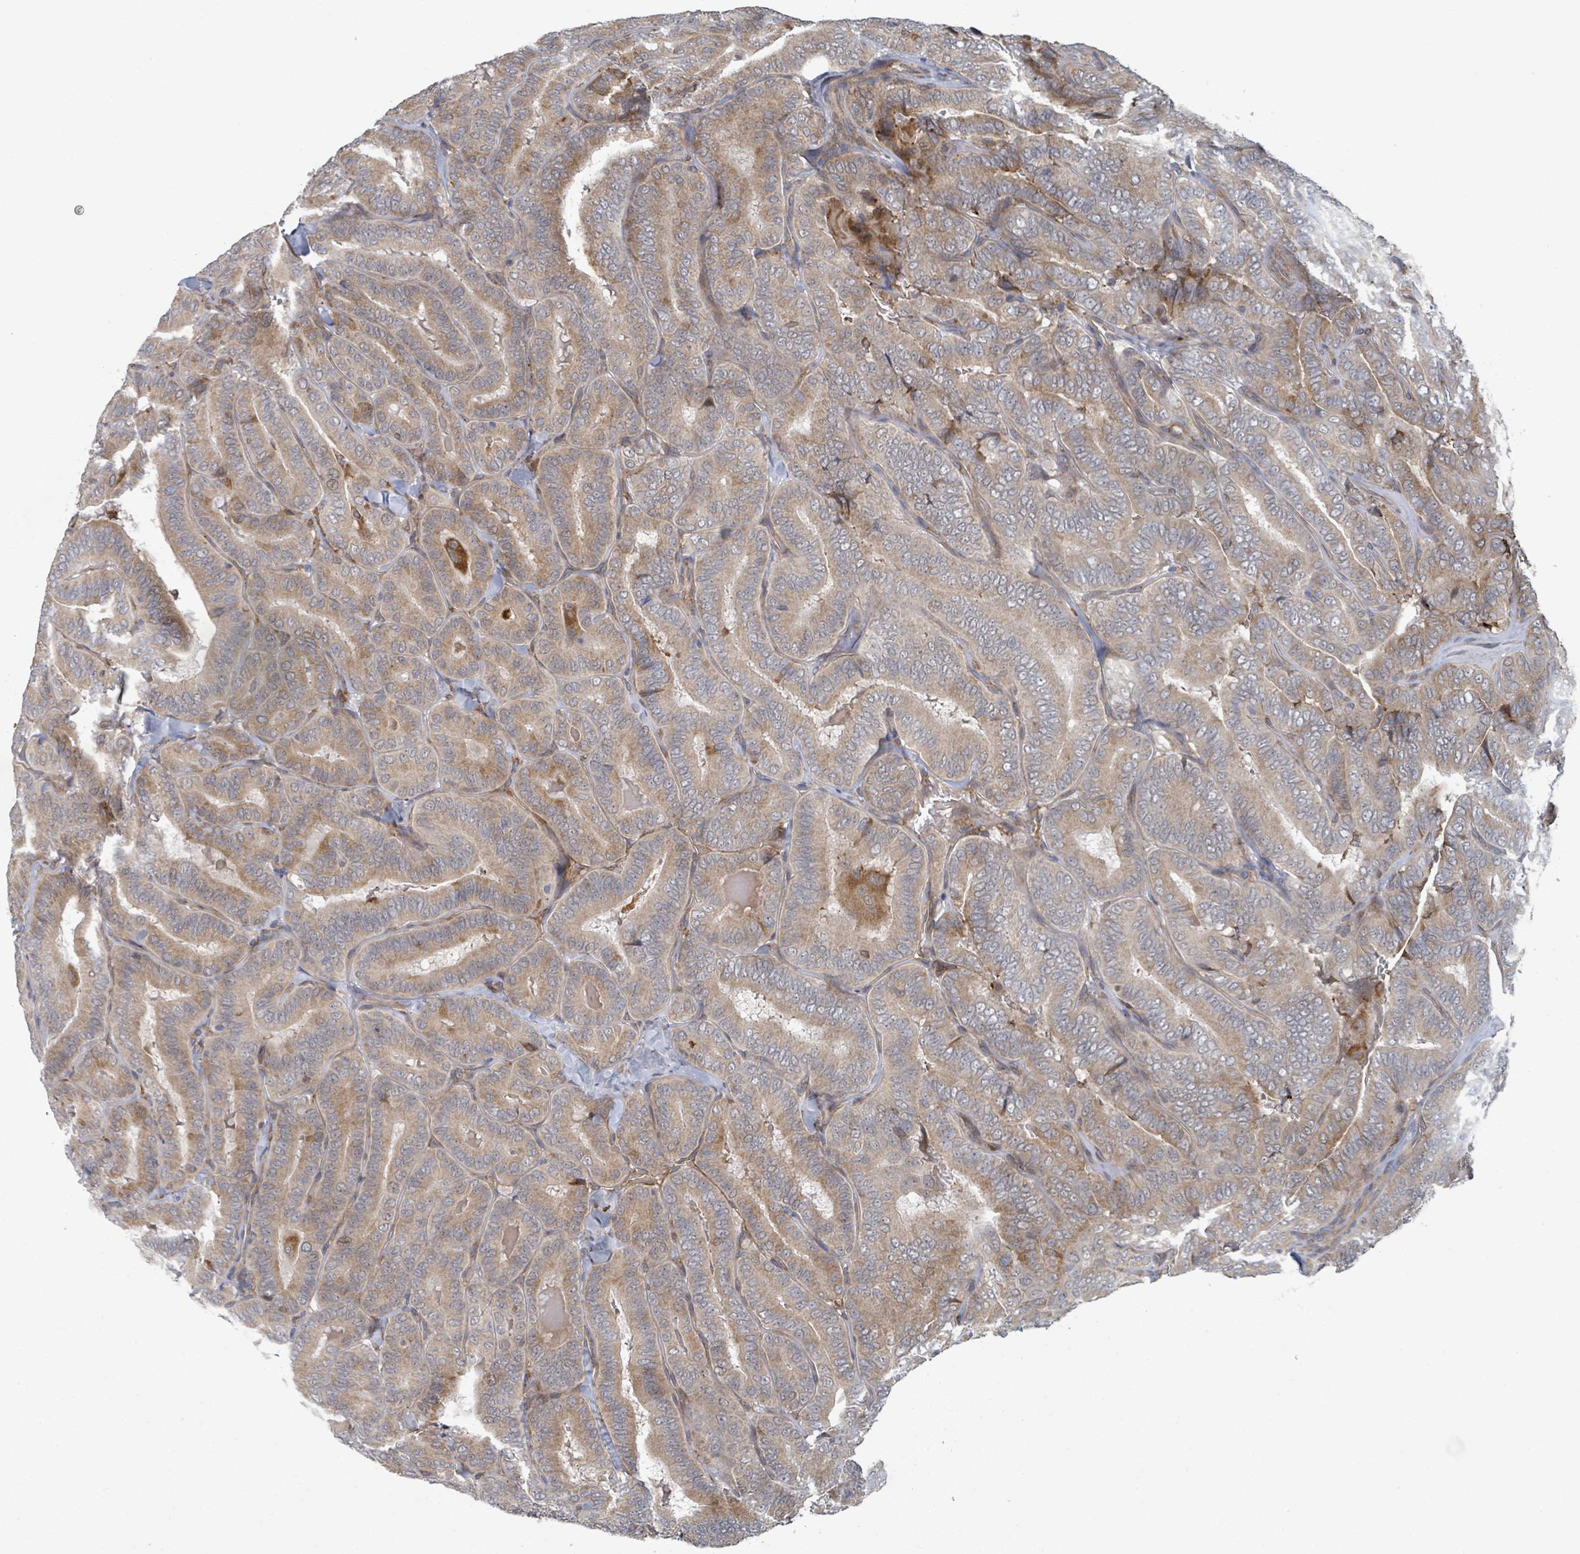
{"staining": {"intensity": "moderate", "quantity": "25%-75%", "location": "cytoplasmic/membranous"}, "tissue": "thyroid cancer", "cell_type": "Tumor cells", "image_type": "cancer", "snomed": [{"axis": "morphology", "description": "Papillary adenocarcinoma, NOS"}, {"axis": "topography", "description": "Thyroid gland"}], "caption": "Immunohistochemistry photomicrograph of neoplastic tissue: thyroid papillary adenocarcinoma stained using IHC displays medium levels of moderate protein expression localized specifically in the cytoplasmic/membranous of tumor cells, appearing as a cytoplasmic/membranous brown color.", "gene": "SHROOM2", "patient": {"sex": "male", "age": 61}}